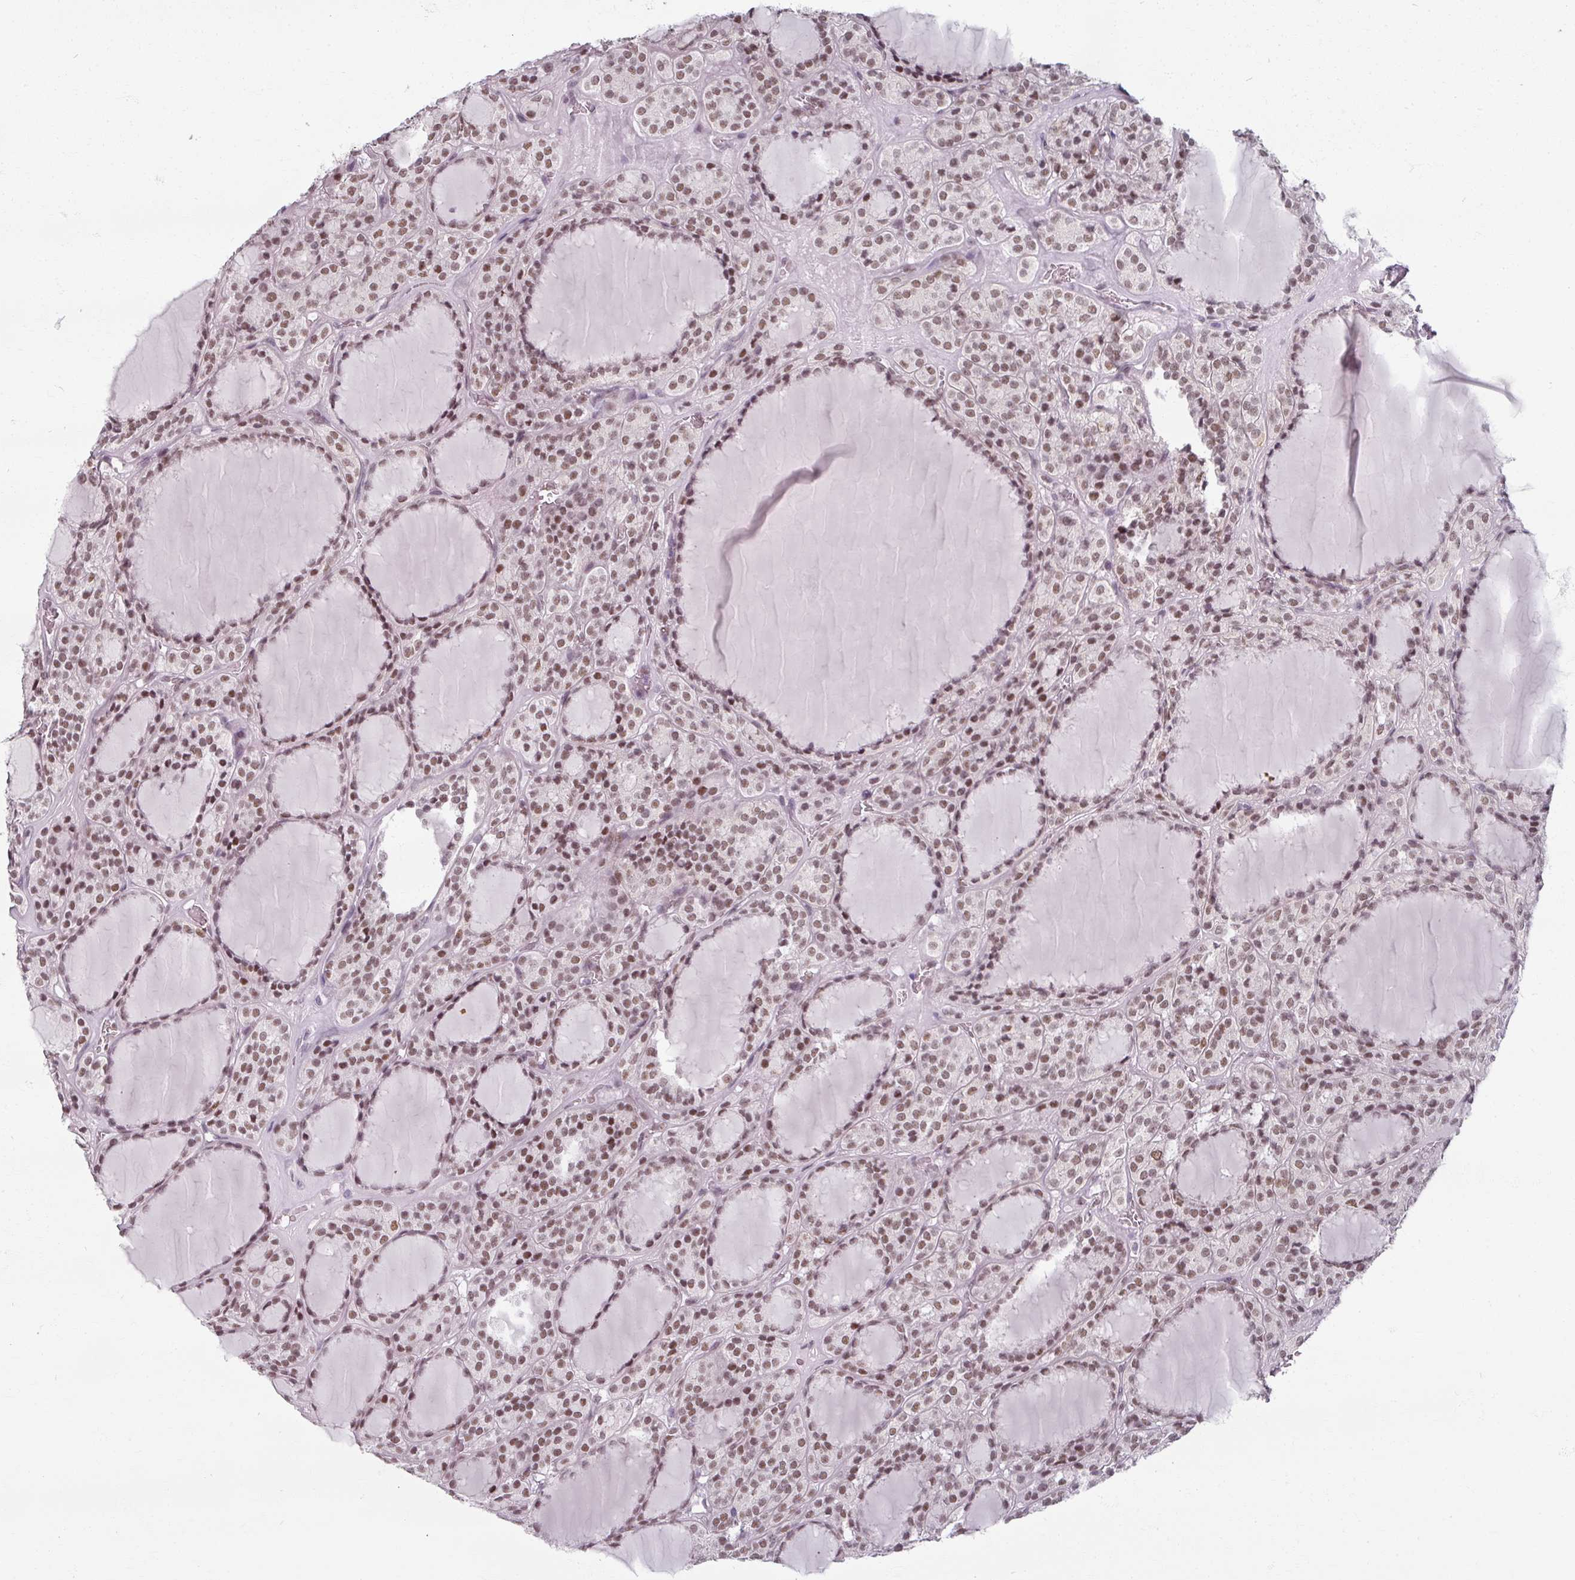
{"staining": {"intensity": "moderate", "quantity": ">75%", "location": "nuclear"}, "tissue": "thyroid cancer", "cell_type": "Tumor cells", "image_type": "cancer", "snomed": [{"axis": "morphology", "description": "Follicular adenoma carcinoma, NOS"}, {"axis": "topography", "description": "Thyroid gland"}], "caption": "The histopathology image reveals immunohistochemical staining of thyroid cancer. There is moderate nuclear expression is seen in about >75% of tumor cells.", "gene": "RIPOR3", "patient": {"sex": "female", "age": 63}}